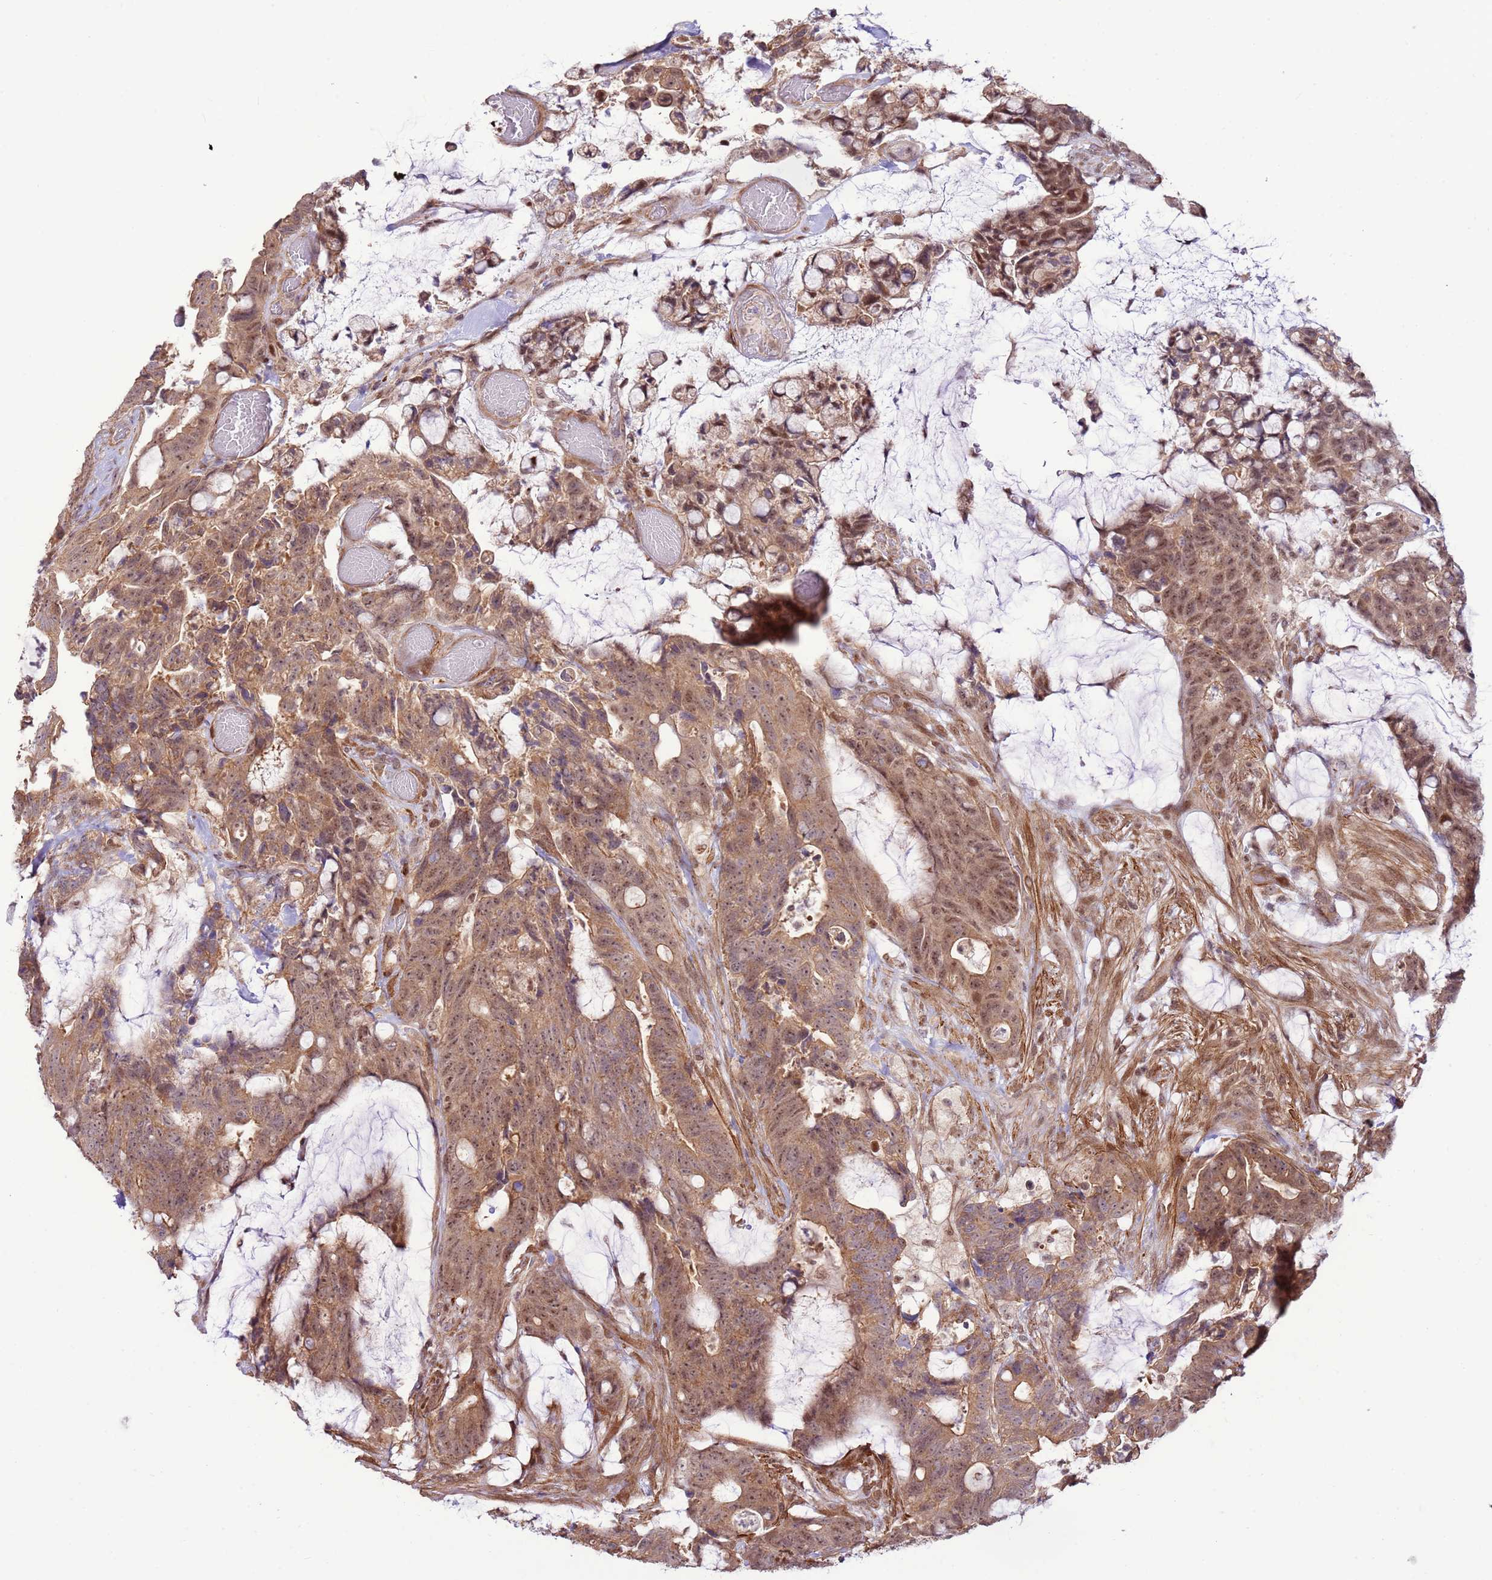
{"staining": {"intensity": "moderate", "quantity": ">75%", "location": "cytoplasmic/membranous,nuclear"}, "tissue": "colorectal cancer", "cell_type": "Tumor cells", "image_type": "cancer", "snomed": [{"axis": "morphology", "description": "Adenocarcinoma, NOS"}, {"axis": "topography", "description": "Colon"}], "caption": "Tumor cells show moderate cytoplasmic/membranous and nuclear positivity in about >75% of cells in colorectal cancer.", "gene": "DCAF4", "patient": {"sex": "female", "age": 82}}